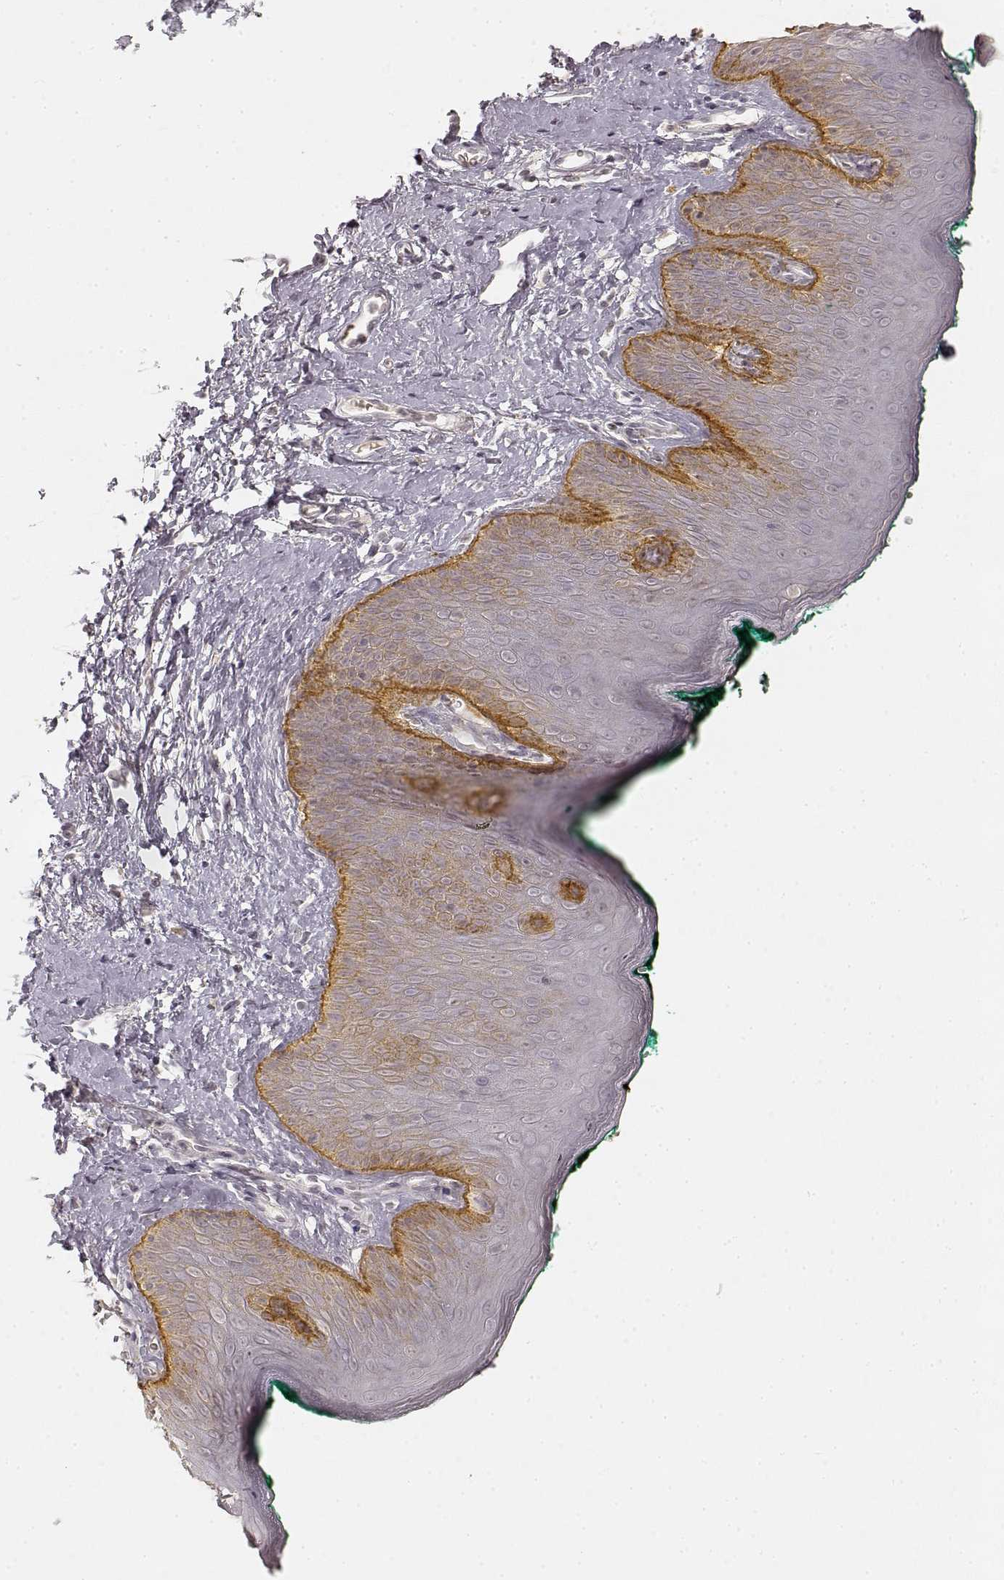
{"staining": {"intensity": "negative", "quantity": "none", "location": "none"}, "tissue": "skin", "cell_type": "Epidermal cells", "image_type": "normal", "snomed": [{"axis": "morphology", "description": "Normal tissue, NOS"}, {"axis": "topography", "description": "Vulva"}], "caption": "Image shows no protein staining in epidermal cells of unremarkable skin.", "gene": "LAMC2", "patient": {"sex": "female", "age": 66}}